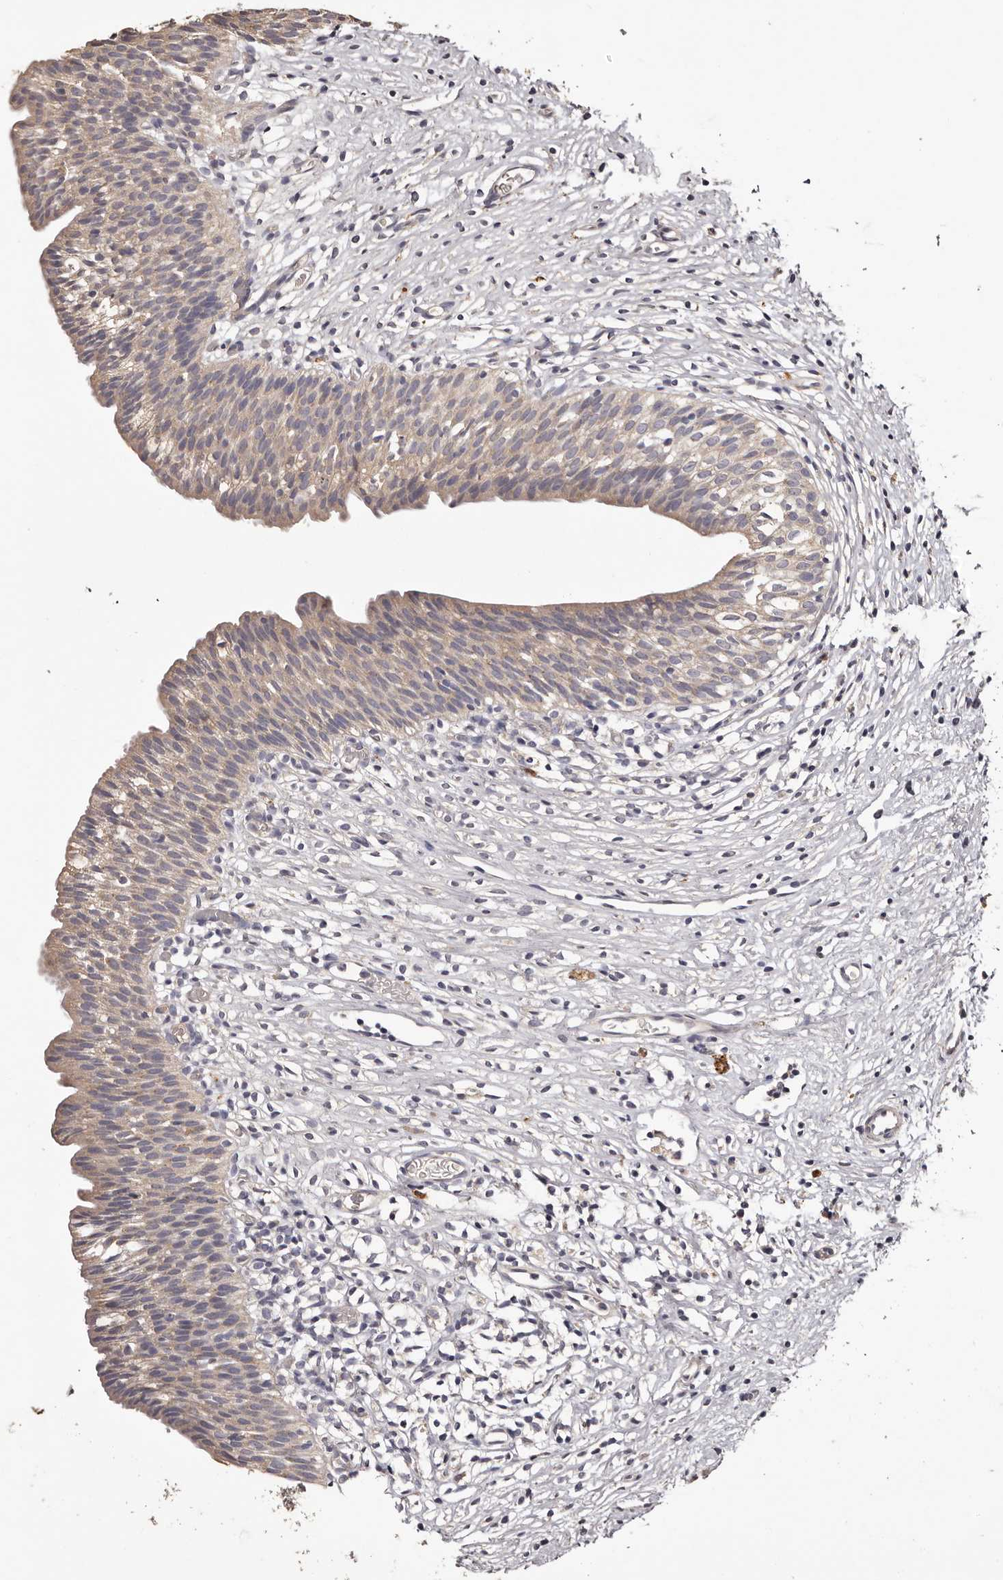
{"staining": {"intensity": "weak", "quantity": "25%-75%", "location": "cytoplasmic/membranous"}, "tissue": "urinary bladder", "cell_type": "Urothelial cells", "image_type": "normal", "snomed": [{"axis": "morphology", "description": "Normal tissue, NOS"}, {"axis": "topography", "description": "Urinary bladder"}], "caption": "High-power microscopy captured an immunohistochemistry (IHC) photomicrograph of normal urinary bladder, revealing weak cytoplasmic/membranous positivity in about 25%-75% of urothelial cells.", "gene": "ETNK1", "patient": {"sex": "male", "age": 1}}